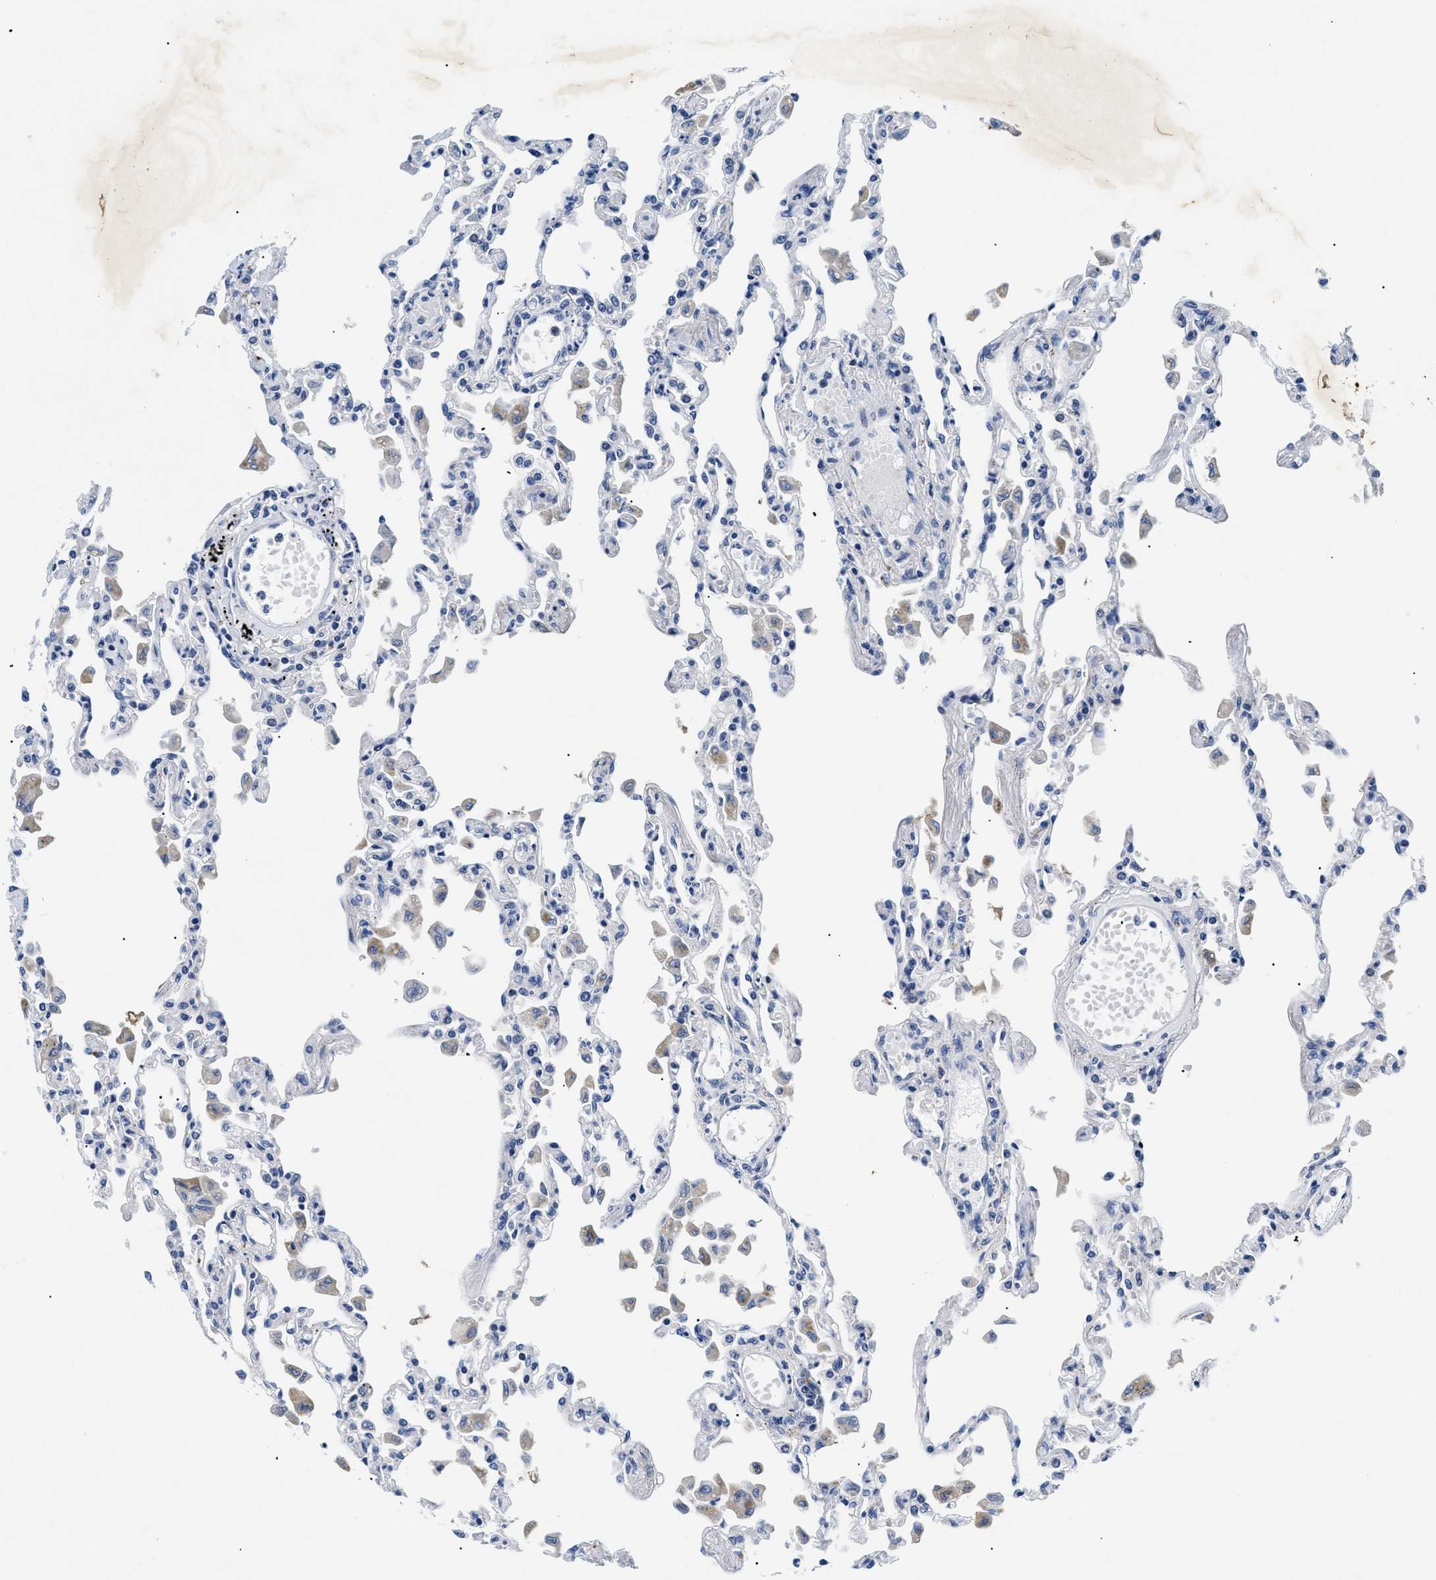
{"staining": {"intensity": "negative", "quantity": "none", "location": "none"}, "tissue": "lung", "cell_type": "Alveolar cells", "image_type": "normal", "snomed": [{"axis": "morphology", "description": "Normal tissue, NOS"}, {"axis": "topography", "description": "Bronchus"}, {"axis": "topography", "description": "Lung"}], "caption": "Human lung stained for a protein using immunohistochemistry displays no expression in alveolar cells.", "gene": "MEA1", "patient": {"sex": "female", "age": 49}}